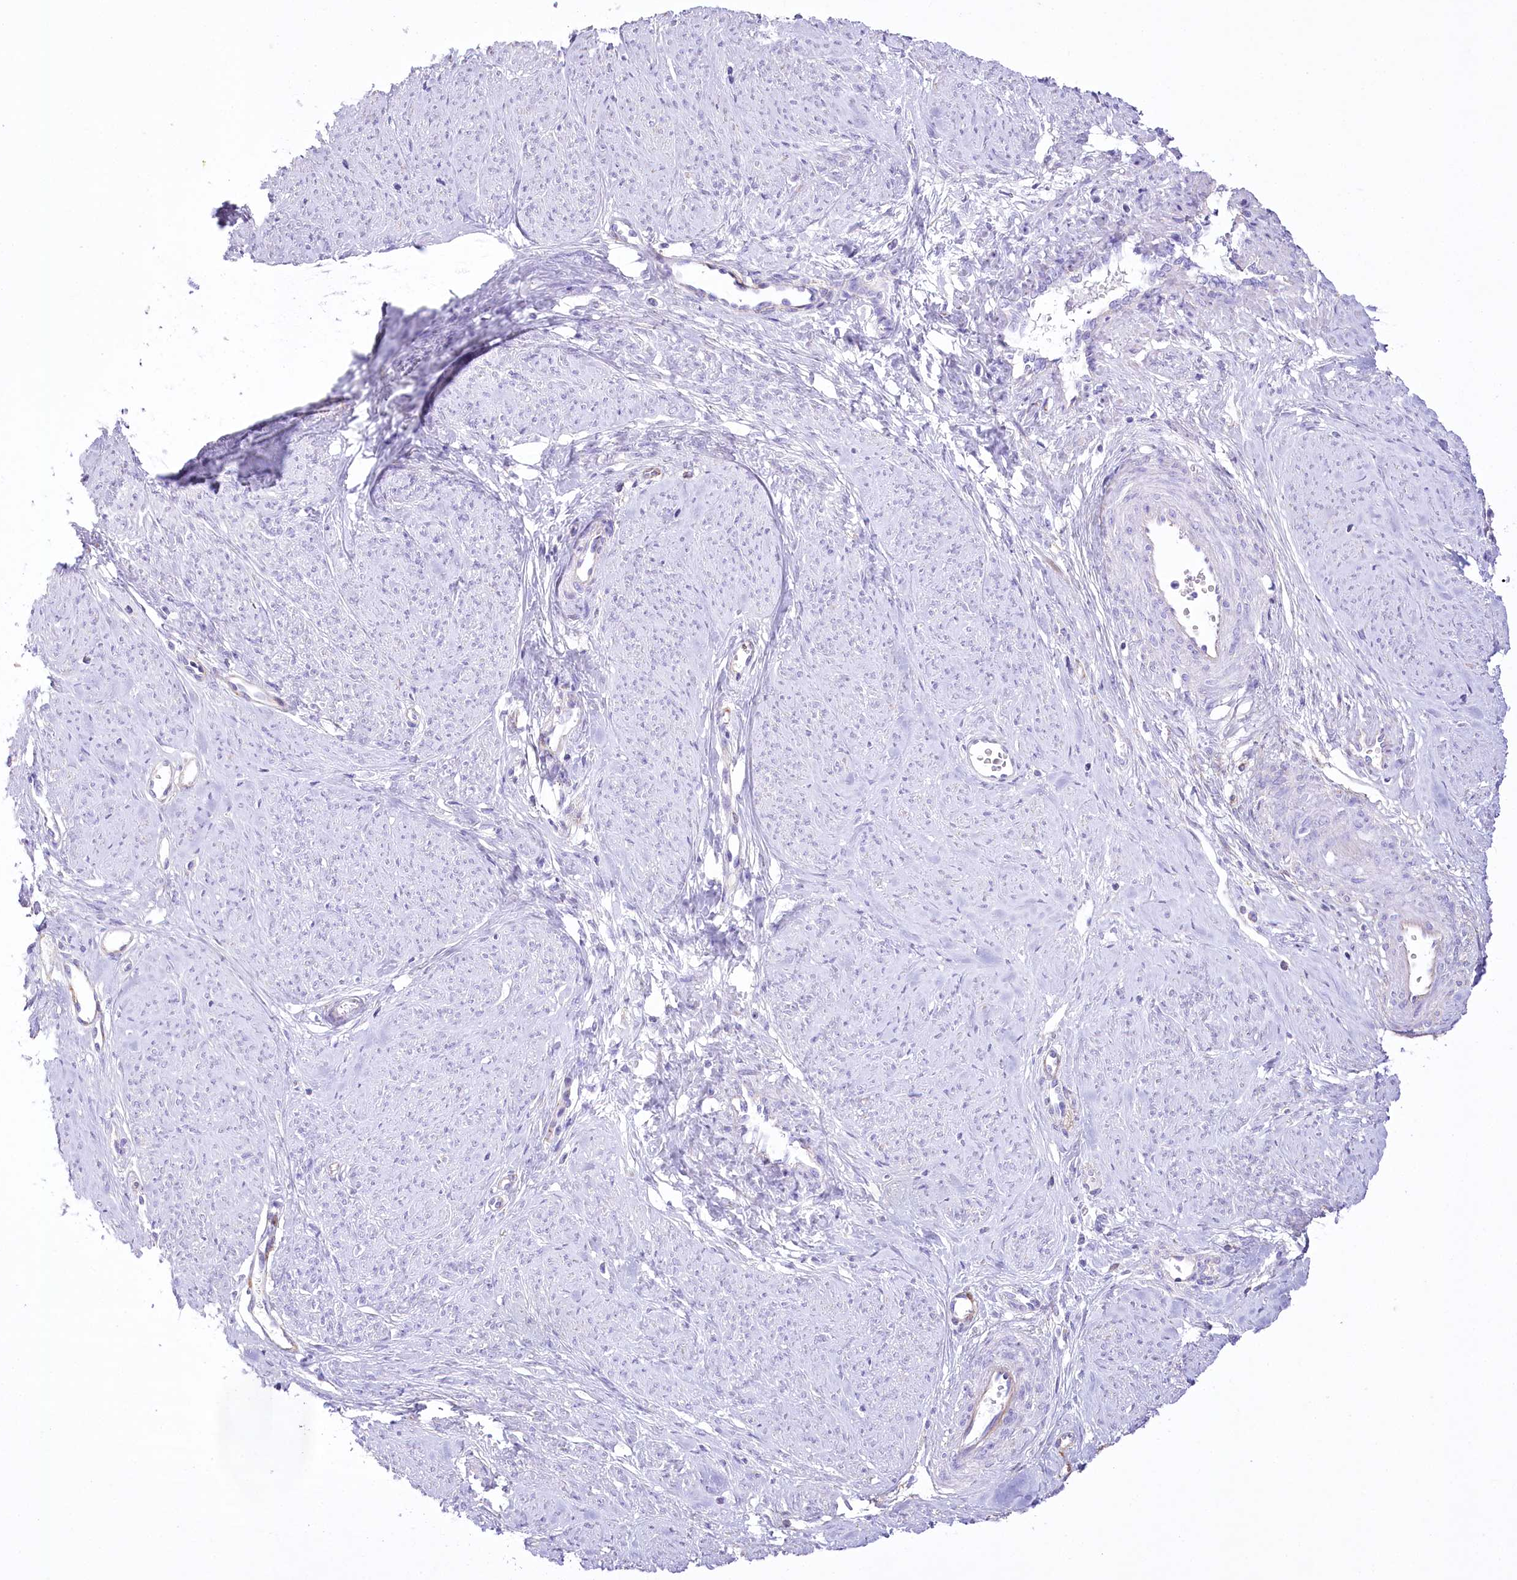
{"staining": {"intensity": "negative", "quantity": "none", "location": "none"}, "tissue": "cervical cancer", "cell_type": "Tumor cells", "image_type": "cancer", "snomed": [{"axis": "morphology", "description": "Squamous cell carcinoma, NOS"}, {"axis": "topography", "description": "Cervix"}], "caption": "A micrograph of human squamous cell carcinoma (cervical) is negative for staining in tumor cells. (IHC, brightfield microscopy, high magnification).", "gene": "FAM216A", "patient": {"sex": "female", "age": 37}}